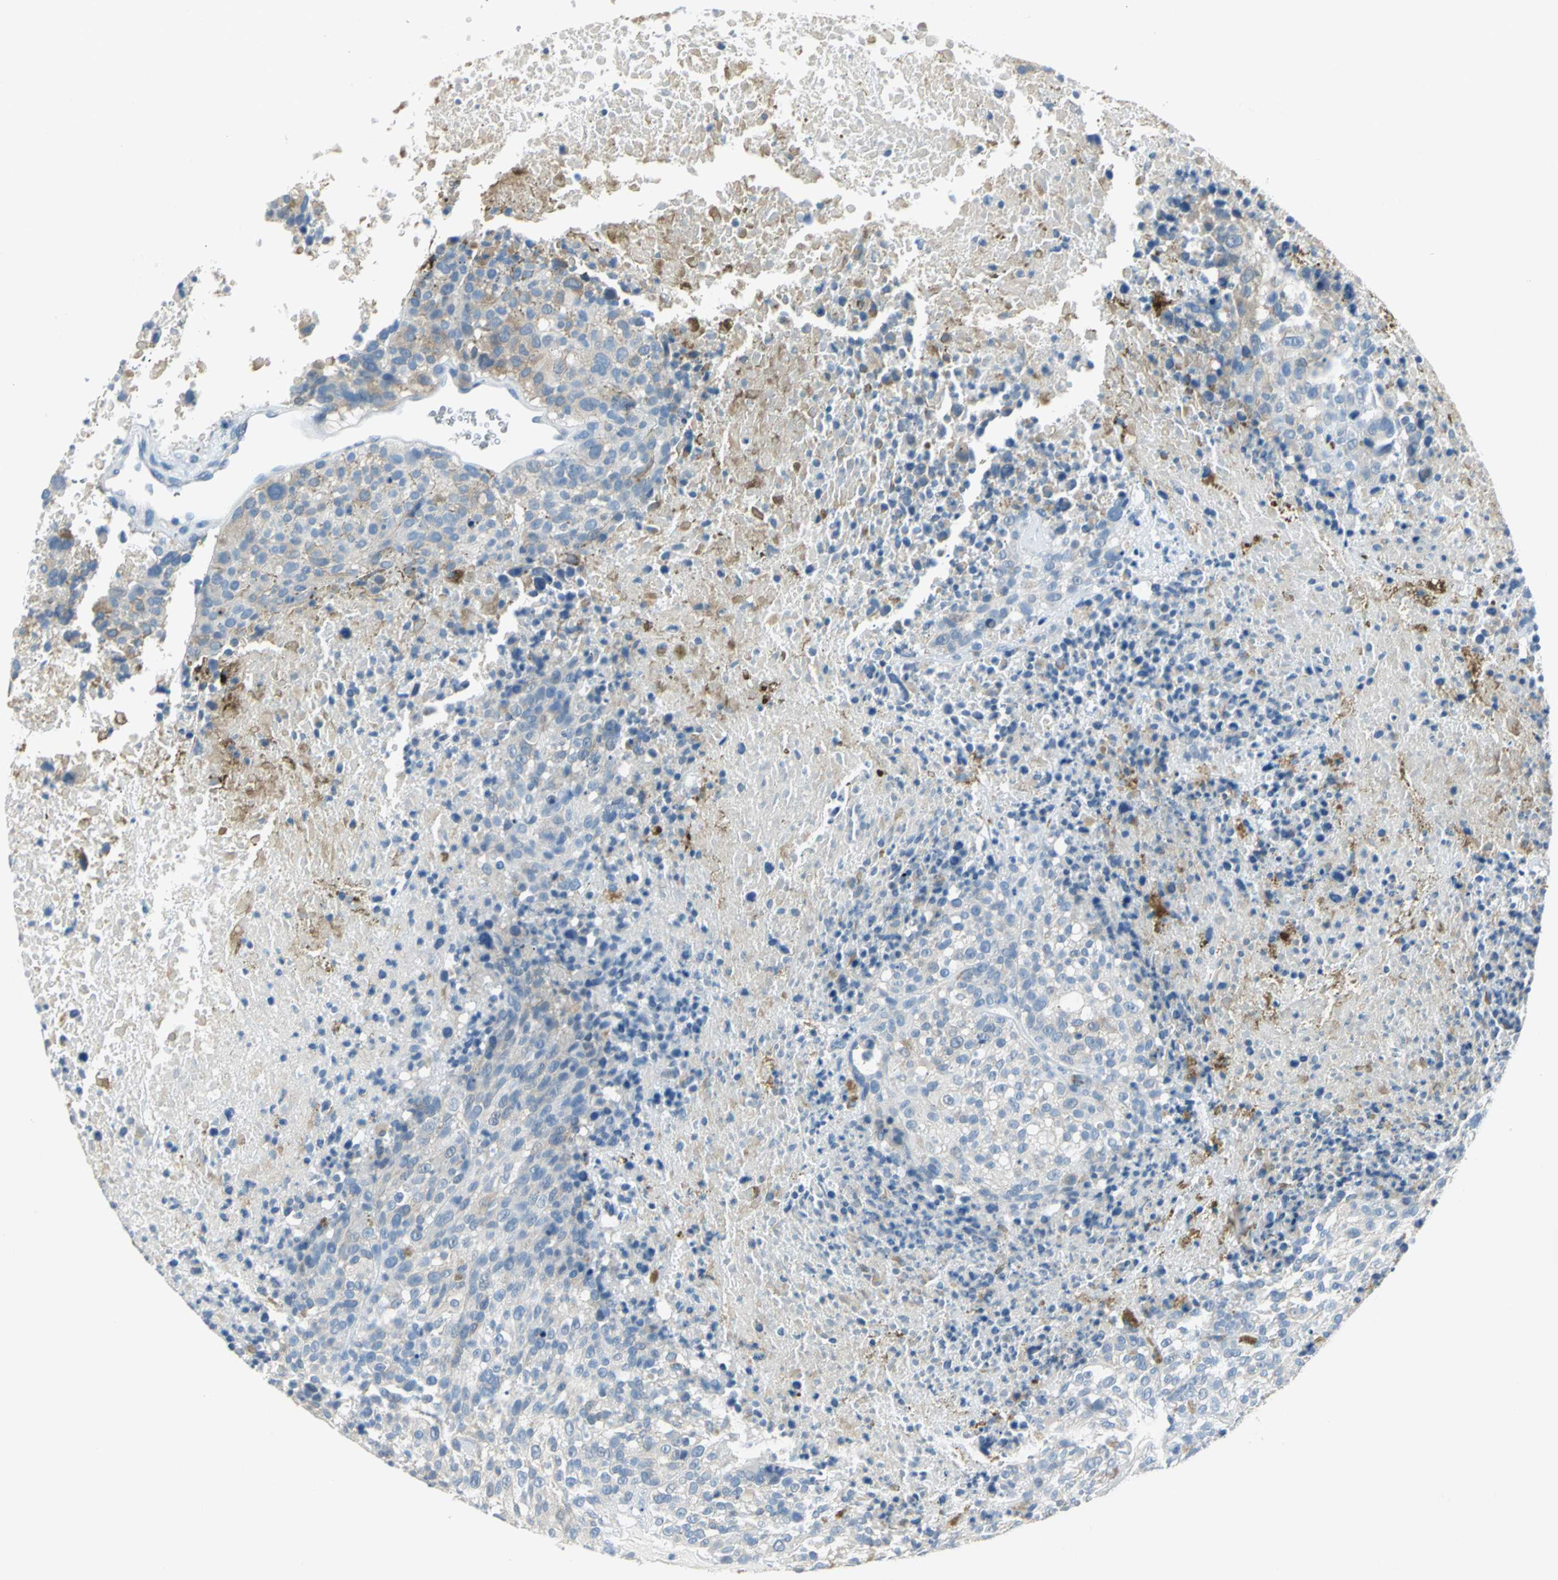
{"staining": {"intensity": "weak", "quantity": "<25%", "location": "cytoplasmic/membranous"}, "tissue": "melanoma", "cell_type": "Tumor cells", "image_type": "cancer", "snomed": [{"axis": "morphology", "description": "Malignant melanoma, Metastatic site"}, {"axis": "topography", "description": "Cerebral cortex"}], "caption": "An image of human malignant melanoma (metastatic site) is negative for staining in tumor cells.", "gene": "PKLR", "patient": {"sex": "female", "age": 52}}